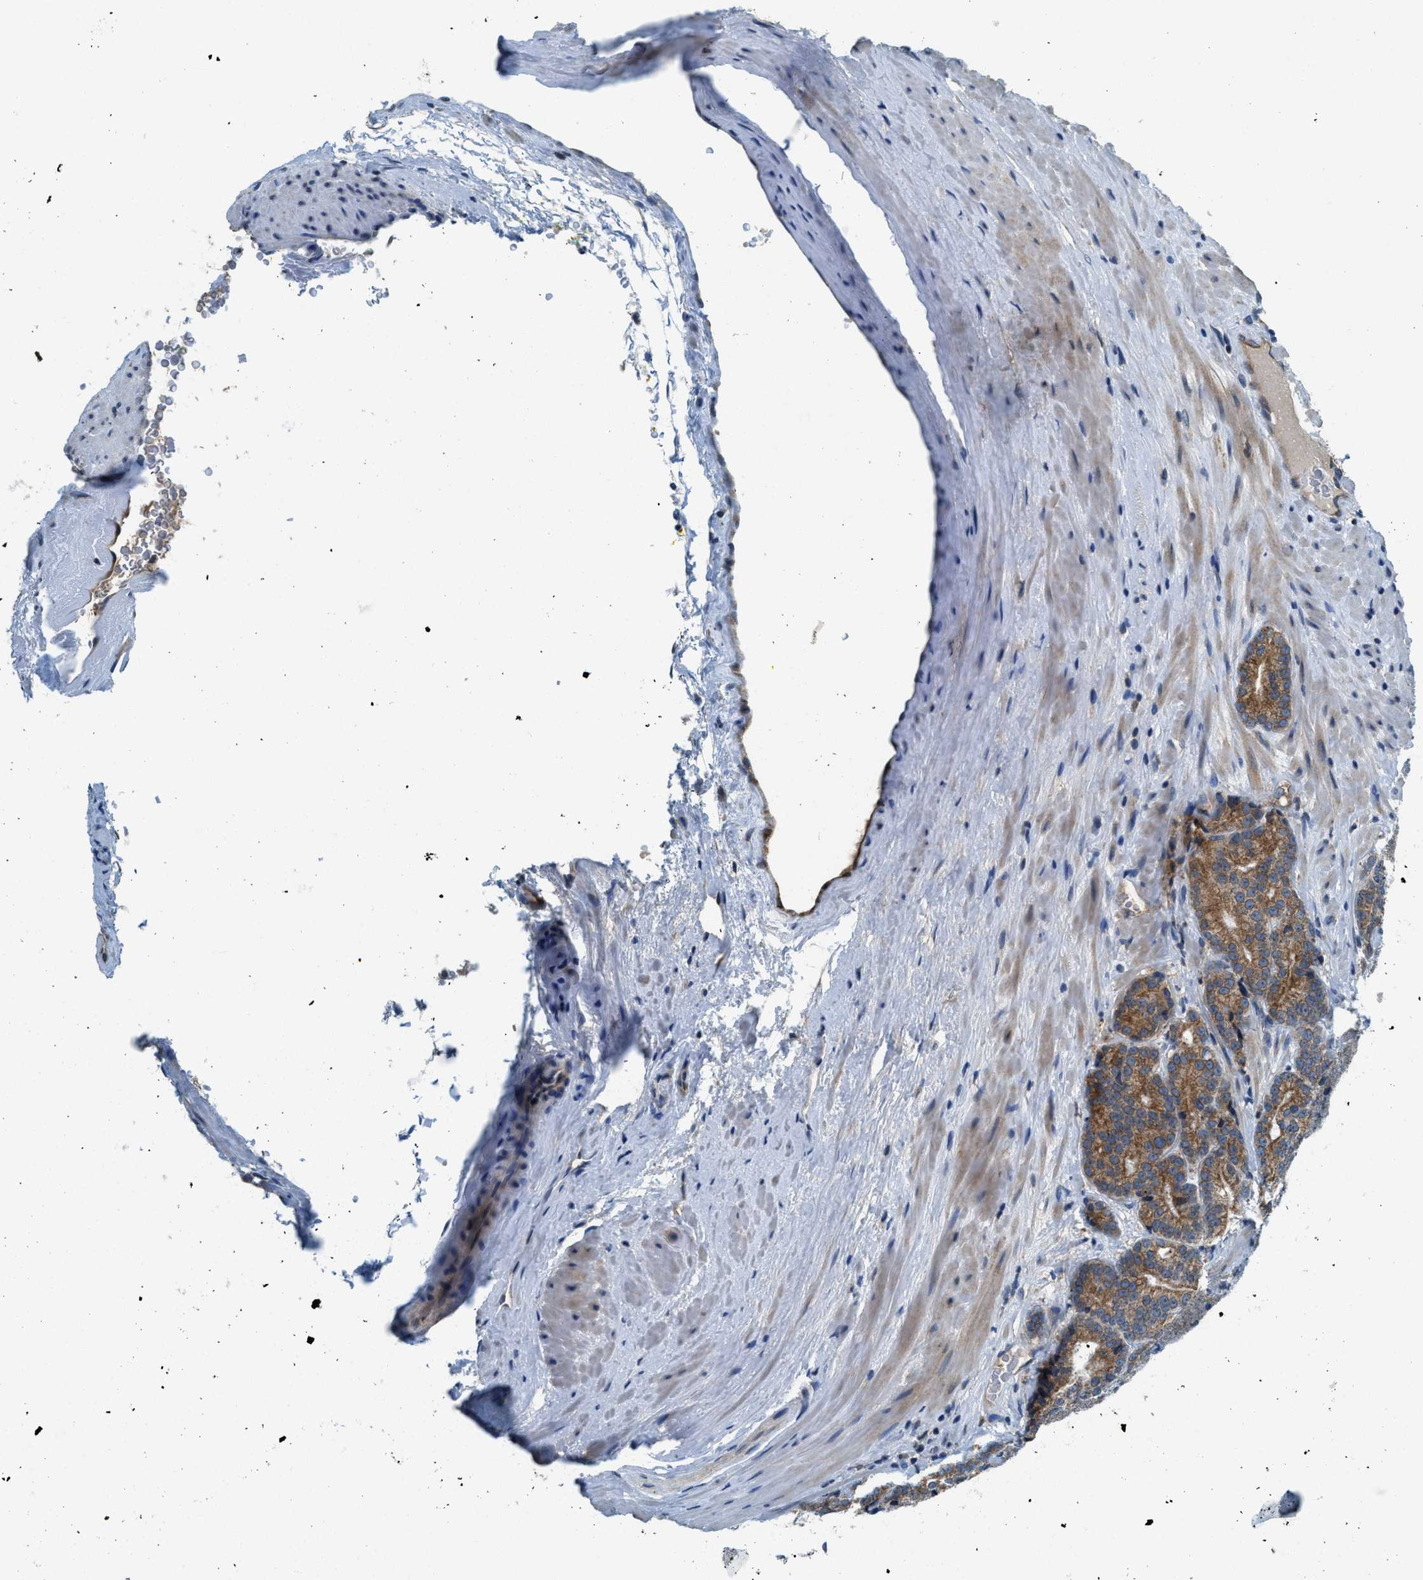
{"staining": {"intensity": "strong", "quantity": ">75%", "location": "cytoplasmic/membranous"}, "tissue": "prostate cancer", "cell_type": "Tumor cells", "image_type": "cancer", "snomed": [{"axis": "morphology", "description": "Adenocarcinoma, High grade"}, {"axis": "topography", "description": "Prostate"}], "caption": "DAB (3,3'-diaminobenzidine) immunohistochemical staining of adenocarcinoma (high-grade) (prostate) shows strong cytoplasmic/membranous protein expression in about >75% of tumor cells.", "gene": "BCAP31", "patient": {"sex": "male", "age": 61}}